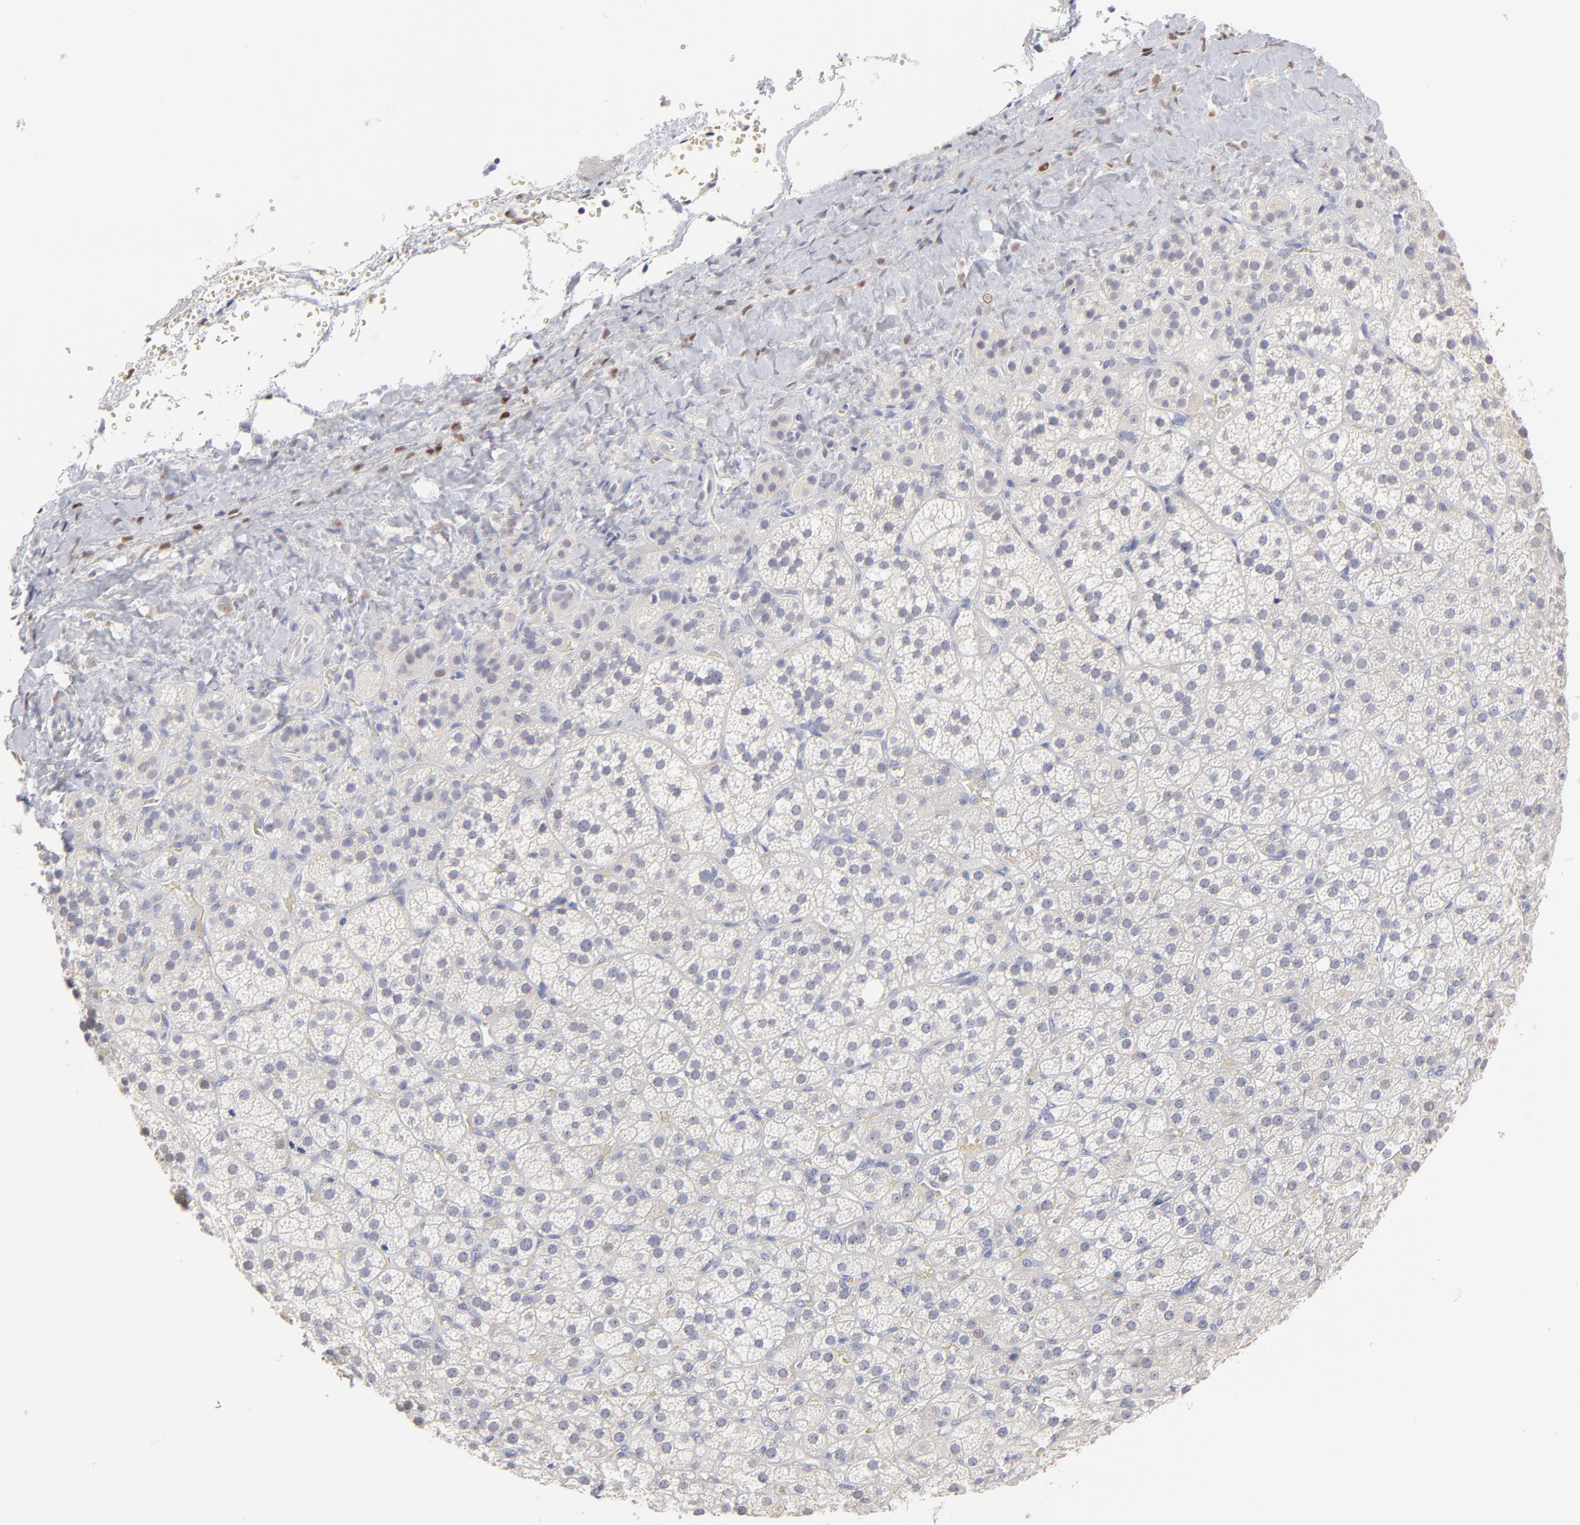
{"staining": {"intensity": "weak", "quantity": "25%-75%", "location": "cytoplasmic/membranous"}, "tissue": "adrenal gland", "cell_type": "Glandular cells", "image_type": "normal", "snomed": [{"axis": "morphology", "description": "Normal tissue, NOS"}, {"axis": "topography", "description": "Adrenal gland"}], "caption": "Immunohistochemical staining of benign human adrenal gland exhibits weak cytoplasmic/membranous protein positivity in about 25%-75% of glandular cells.", "gene": "CFAP57", "patient": {"sex": "female", "age": 71}}